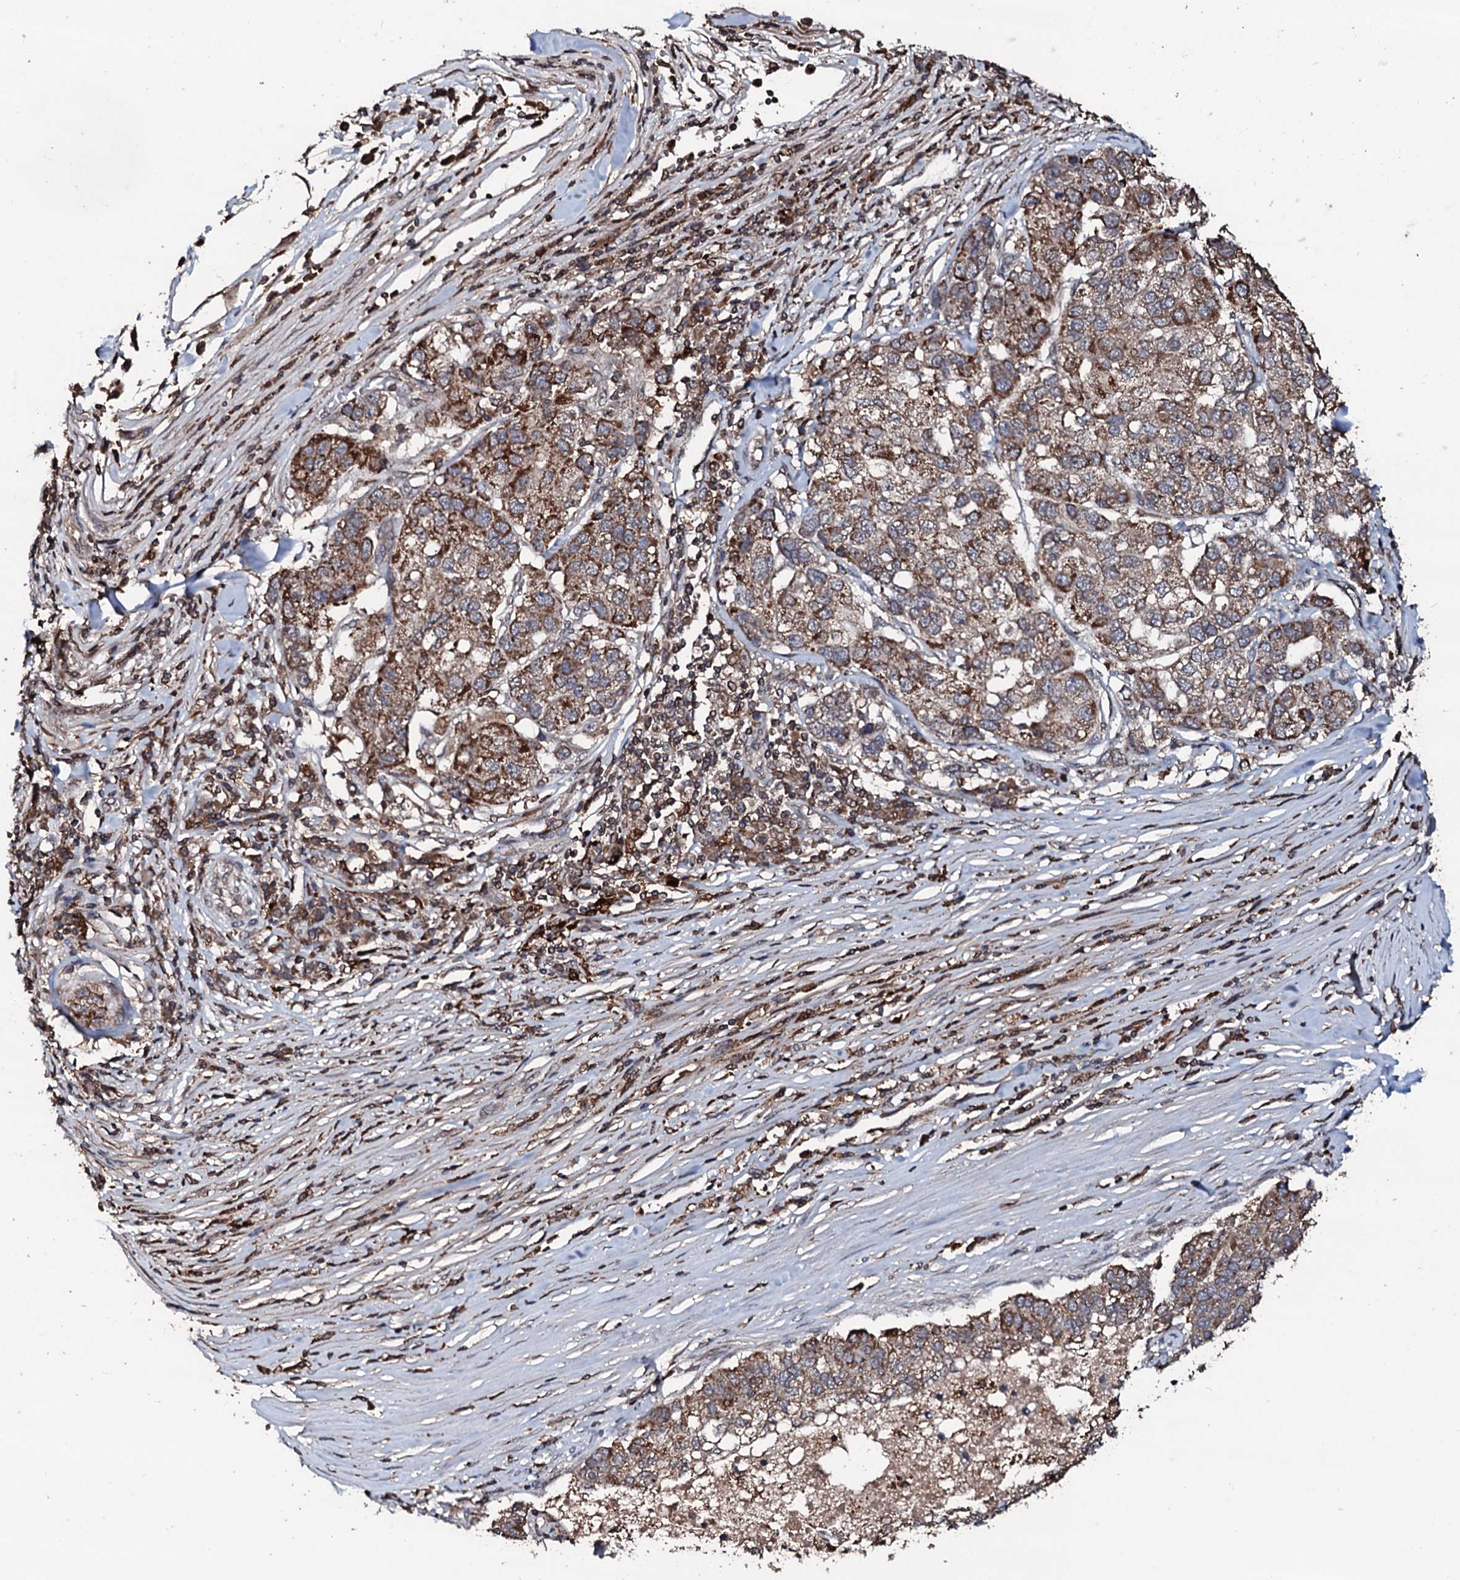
{"staining": {"intensity": "moderate", "quantity": ">75%", "location": "cytoplasmic/membranous"}, "tissue": "pancreatic cancer", "cell_type": "Tumor cells", "image_type": "cancer", "snomed": [{"axis": "morphology", "description": "Adenocarcinoma, NOS"}, {"axis": "topography", "description": "Pancreas"}], "caption": "Protein expression by immunohistochemistry (IHC) demonstrates moderate cytoplasmic/membranous expression in about >75% of tumor cells in pancreatic cancer. (Stains: DAB in brown, nuclei in blue, Microscopy: brightfield microscopy at high magnification).", "gene": "SDHAF2", "patient": {"sex": "female", "age": 61}}